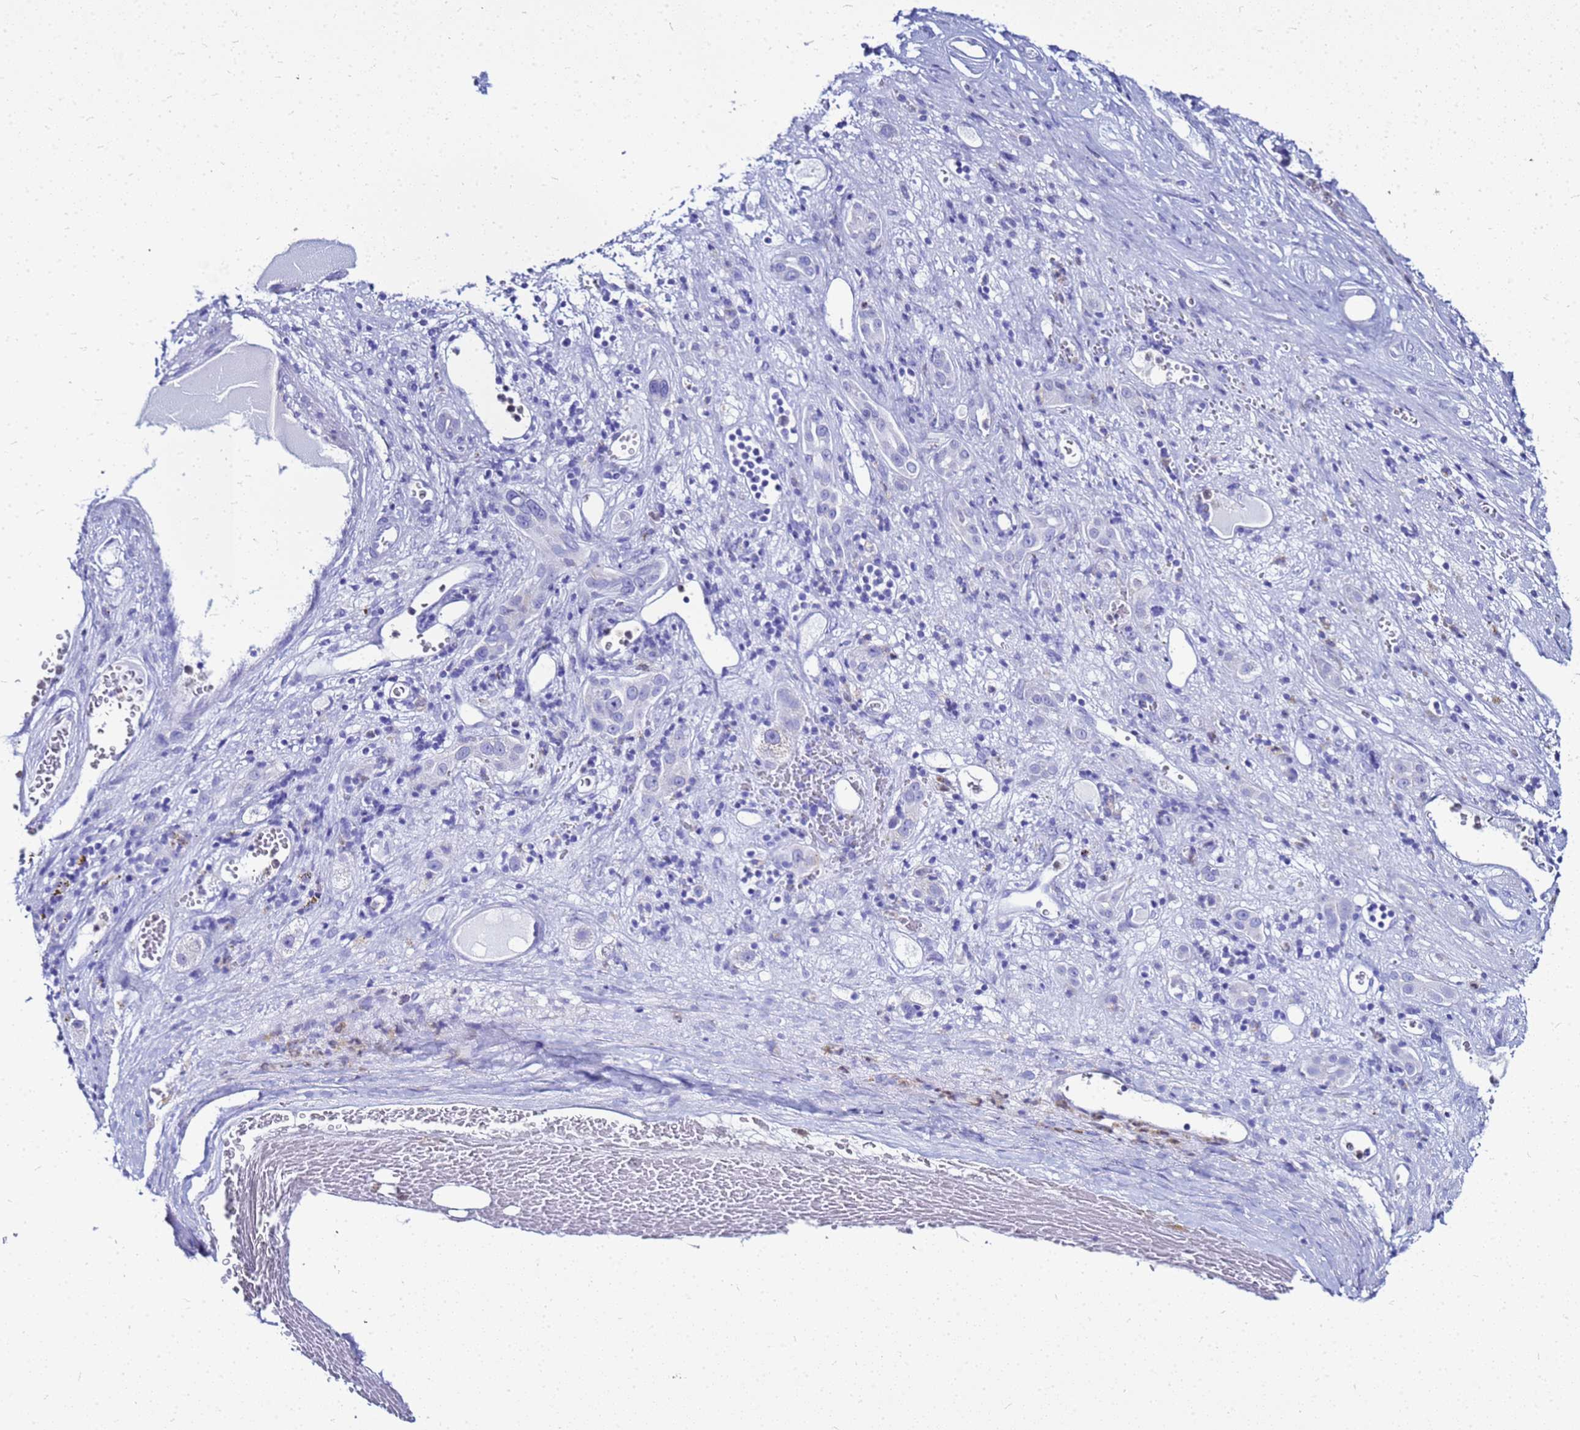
{"staining": {"intensity": "negative", "quantity": "none", "location": "none"}, "tissue": "liver cancer", "cell_type": "Tumor cells", "image_type": "cancer", "snomed": [{"axis": "morphology", "description": "Carcinoma, Hepatocellular, NOS"}, {"axis": "topography", "description": "Liver"}], "caption": "This image is of hepatocellular carcinoma (liver) stained with immunohistochemistry (IHC) to label a protein in brown with the nuclei are counter-stained blue. There is no positivity in tumor cells. (DAB immunohistochemistry (IHC) with hematoxylin counter stain).", "gene": "CSTA", "patient": {"sex": "female", "age": 73}}